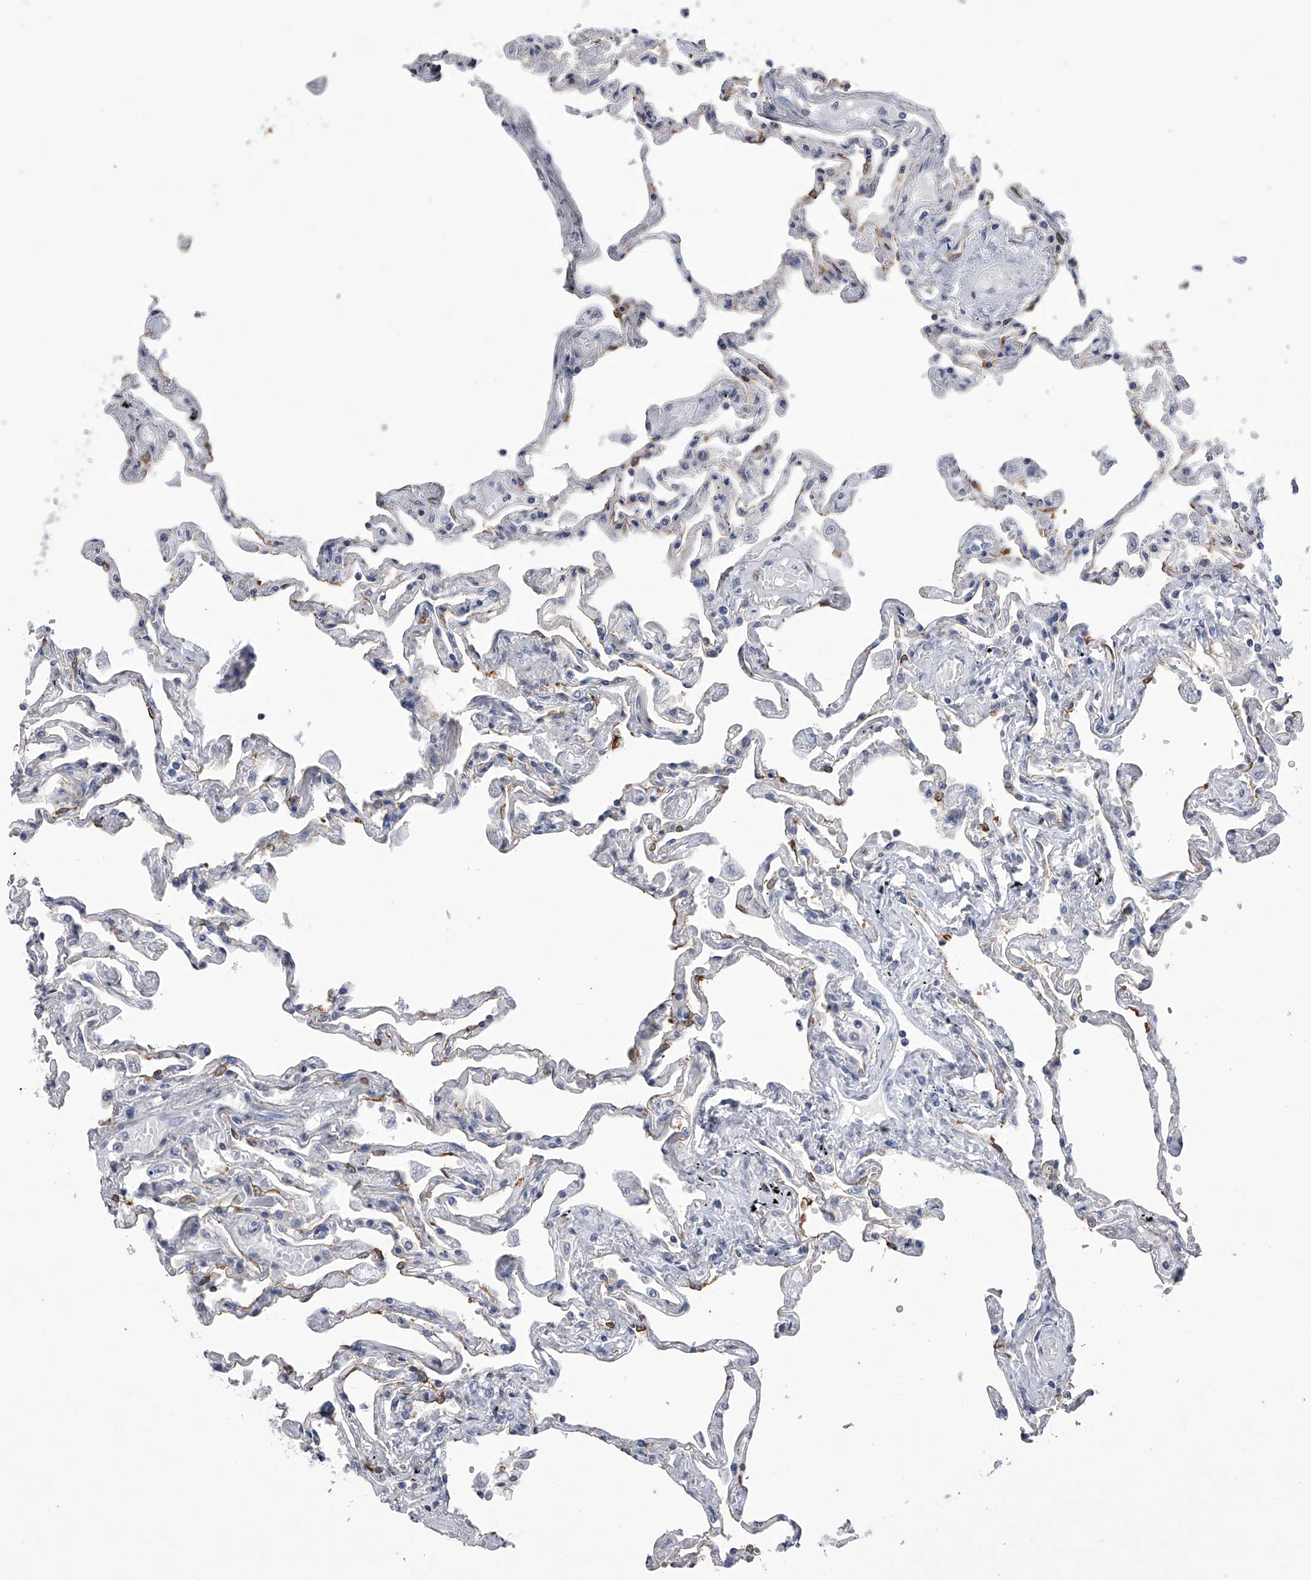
{"staining": {"intensity": "weak", "quantity": "25%-75%", "location": "cytoplasmic/membranous"}, "tissue": "lung", "cell_type": "Alveolar cells", "image_type": "normal", "snomed": [{"axis": "morphology", "description": "Normal tissue, NOS"}, {"axis": "topography", "description": "Lung"}], "caption": "Protein analysis of normal lung exhibits weak cytoplasmic/membranous expression in approximately 25%-75% of alveolar cells. The staining was performed using DAB to visualize the protein expression in brown, while the nuclei were stained in blue with hematoxylin (Magnification: 20x).", "gene": "TASP1", "patient": {"sex": "female", "age": 67}}